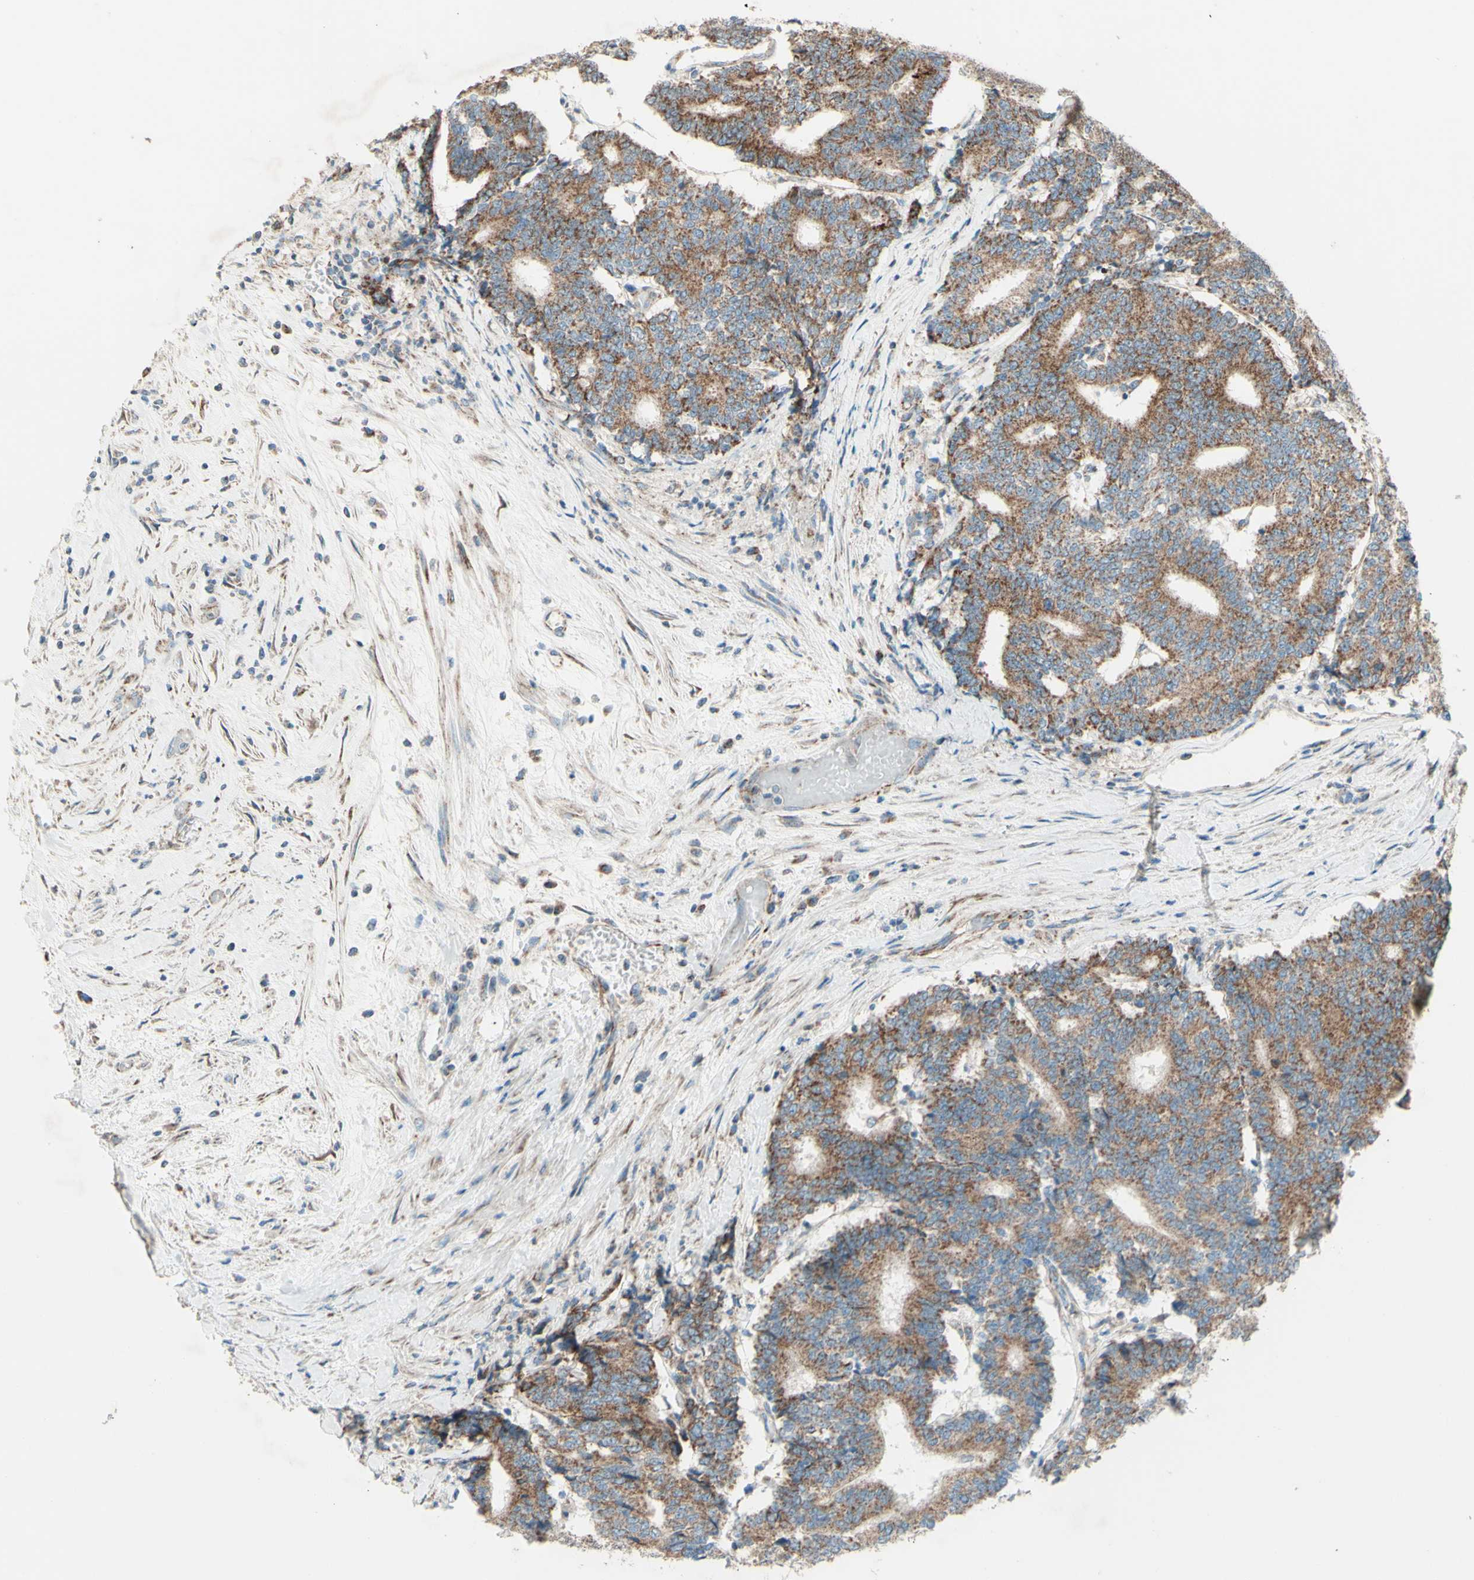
{"staining": {"intensity": "moderate", "quantity": ">75%", "location": "cytoplasmic/membranous"}, "tissue": "prostate cancer", "cell_type": "Tumor cells", "image_type": "cancer", "snomed": [{"axis": "morphology", "description": "Normal tissue, NOS"}, {"axis": "morphology", "description": "Adenocarcinoma, High grade"}, {"axis": "topography", "description": "Prostate"}, {"axis": "topography", "description": "Seminal veicle"}], "caption": "Moderate cytoplasmic/membranous expression for a protein is seen in about >75% of tumor cells of prostate cancer using immunohistochemistry.", "gene": "RHOT1", "patient": {"sex": "male", "age": 55}}